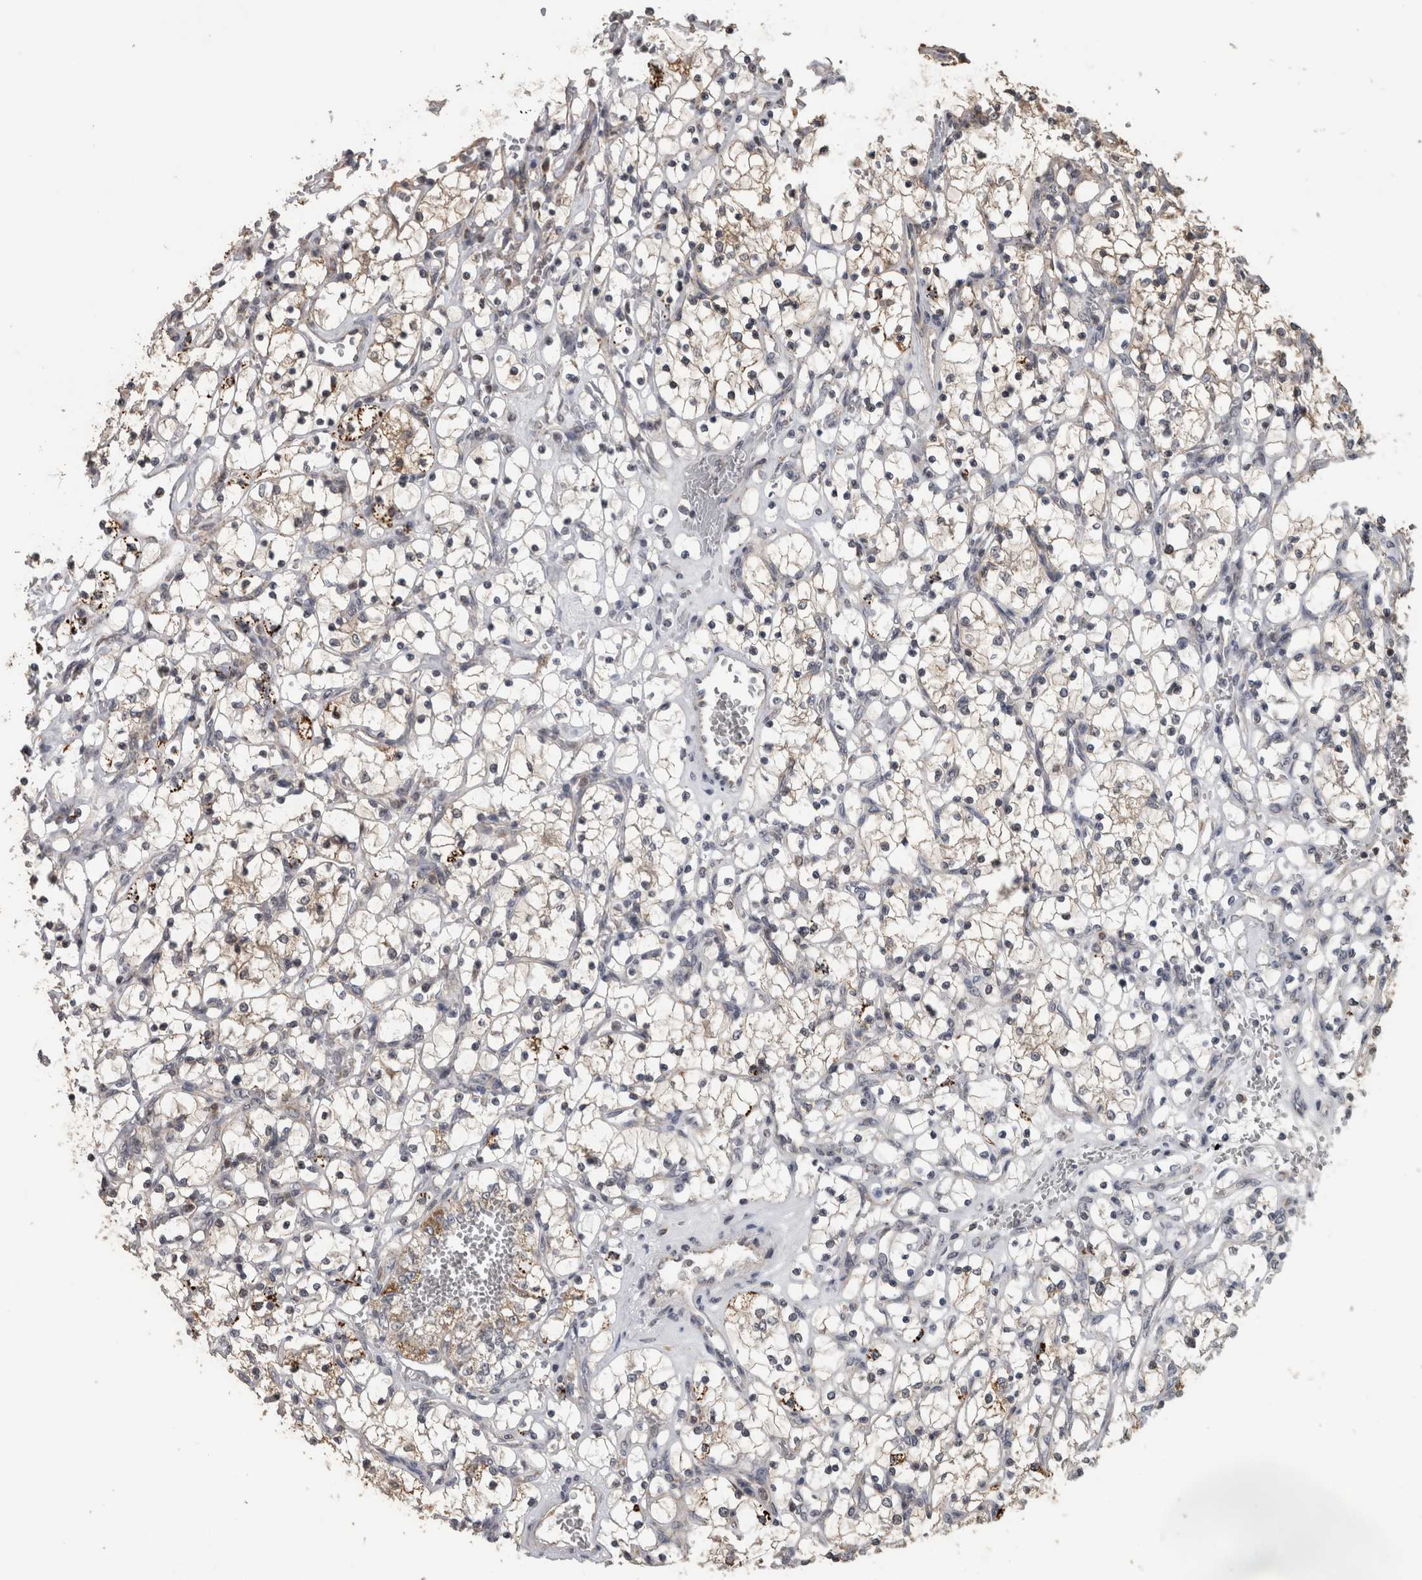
{"staining": {"intensity": "moderate", "quantity": "<25%", "location": "cytoplasmic/membranous"}, "tissue": "renal cancer", "cell_type": "Tumor cells", "image_type": "cancer", "snomed": [{"axis": "morphology", "description": "Adenocarcinoma, NOS"}, {"axis": "topography", "description": "Kidney"}], "caption": "Adenocarcinoma (renal) stained with a protein marker shows moderate staining in tumor cells.", "gene": "OR2K2", "patient": {"sex": "female", "age": 69}}